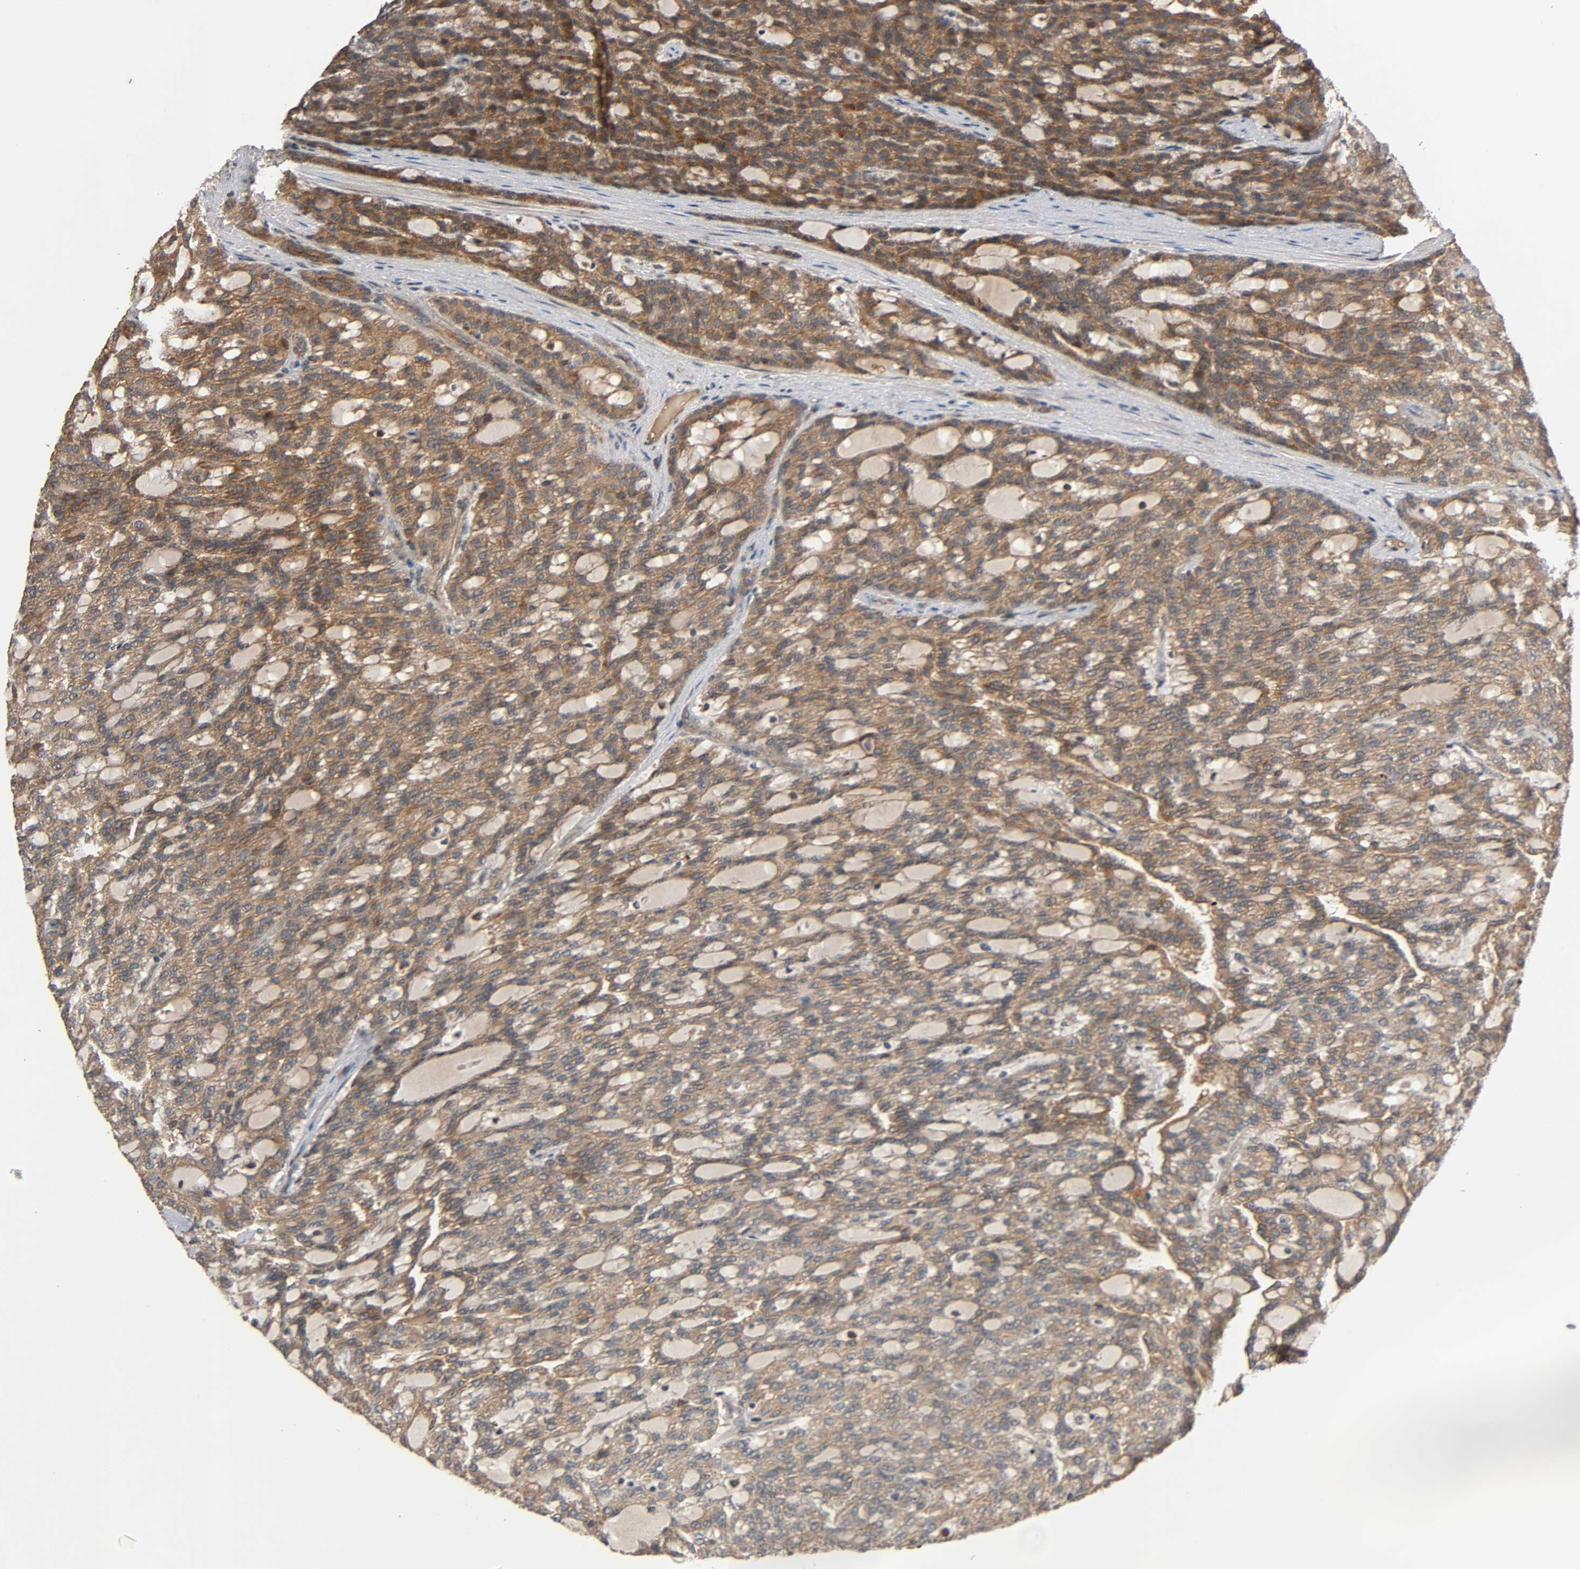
{"staining": {"intensity": "moderate", "quantity": ">75%", "location": "cytoplasmic/membranous"}, "tissue": "renal cancer", "cell_type": "Tumor cells", "image_type": "cancer", "snomed": [{"axis": "morphology", "description": "Adenocarcinoma, NOS"}, {"axis": "topography", "description": "Kidney"}], "caption": "Immunohistochemical staining of adenocarcinoma (renal) reveals medium levels of moderate cytoplasmic/membranous protein positivity in about >75% of tumor cells.", "gene": "MAP3K8", "patient": {"sex": "male", "age": 63}}